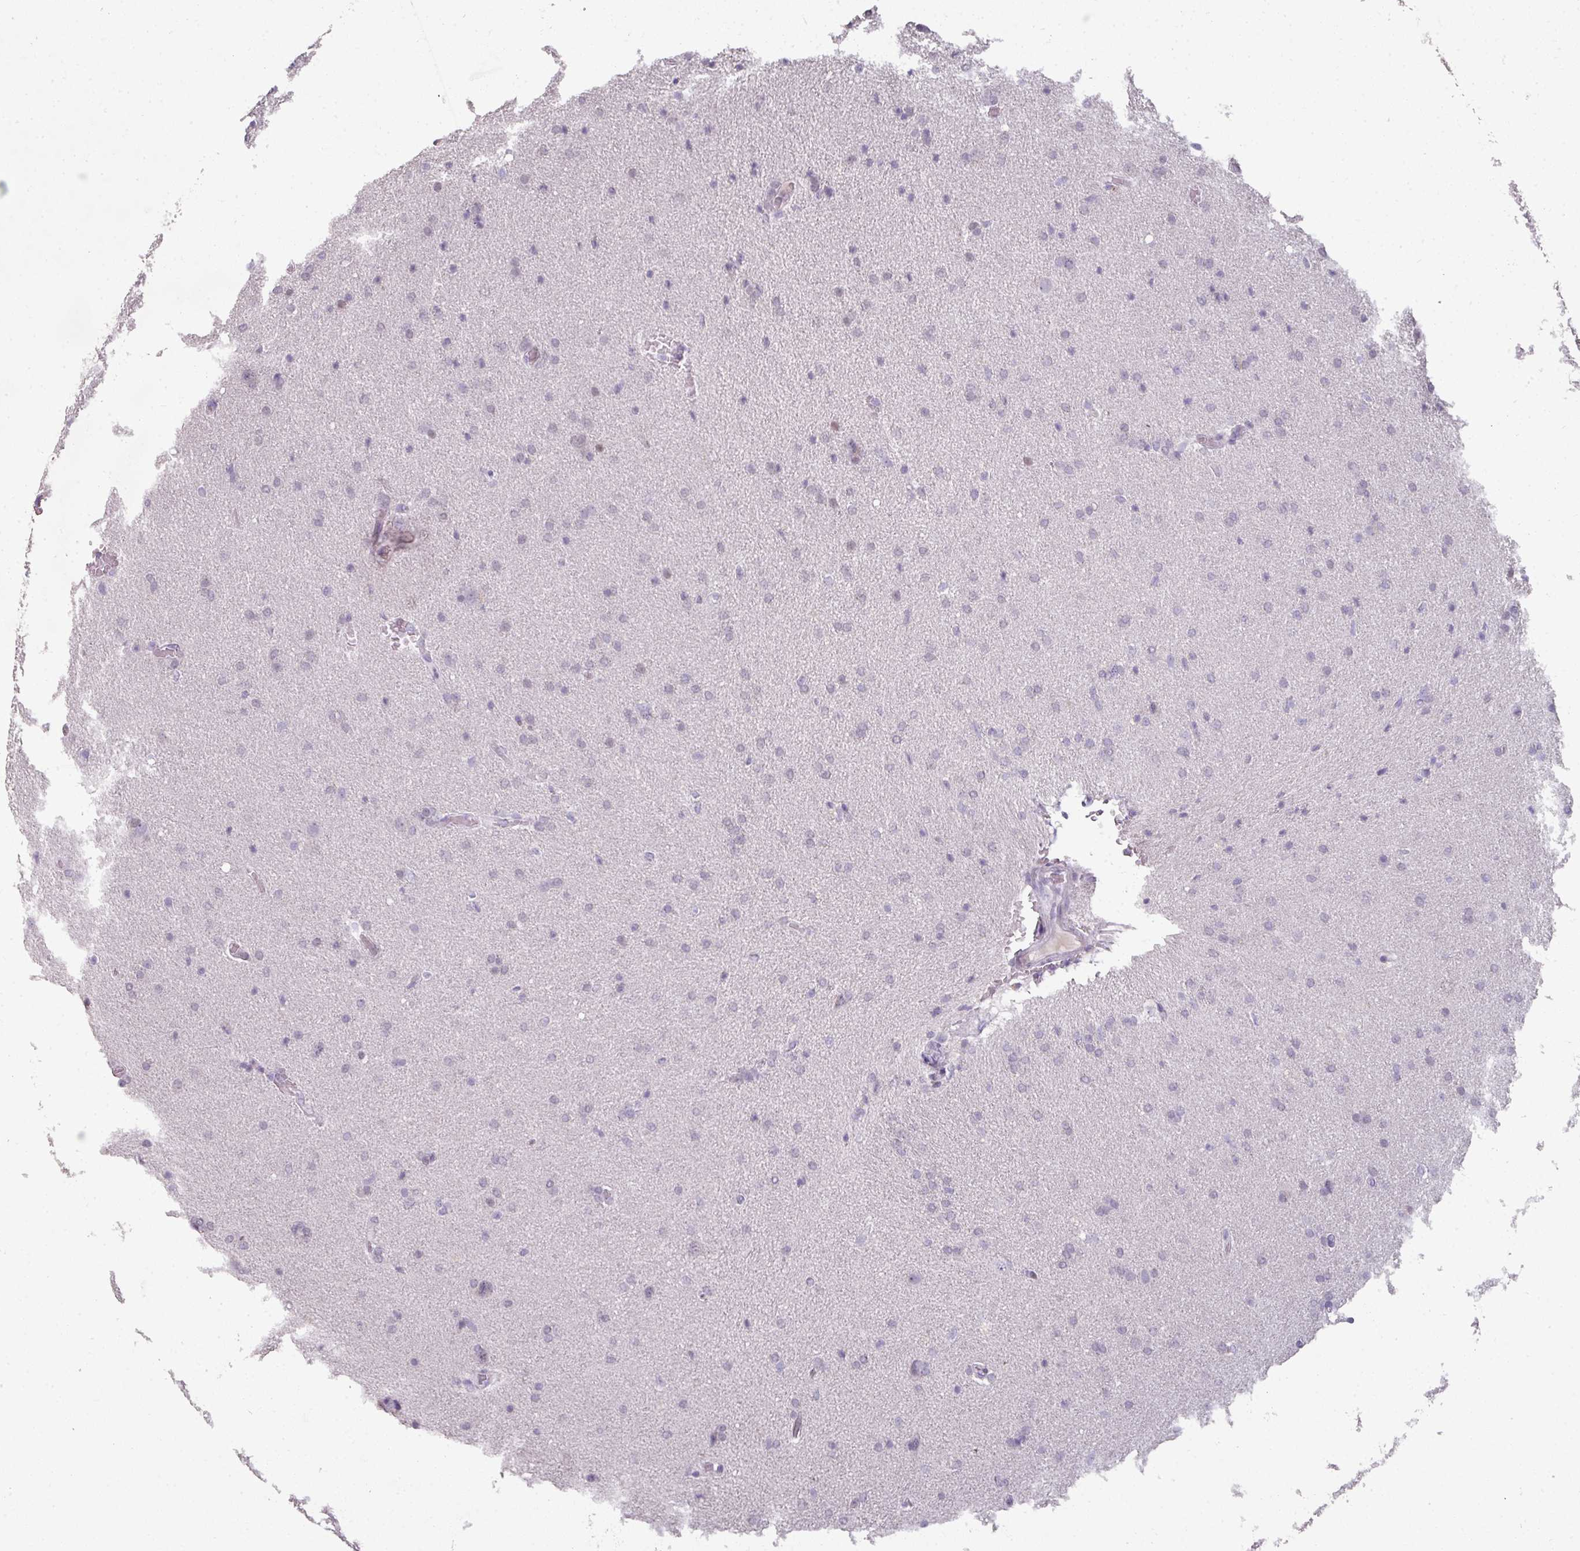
{"staining": {"intensity": "negative", "quantity": "none", "location": "none"}, "tissue": "glioma", "cell_type": "Tumor cells", "image_type": "cancer", "snomed": [{"axis": "morphology", "description": "Glioma, malignant, High grade"}, {"axis": "topography", "description": "Brain"}], "caption": "Malignant glioma (high-grade) stained for a protein using IHC shows no staining tumor cells.", "gene": "GTF2H3", "patient": {"sex": "male", "age": 56}}